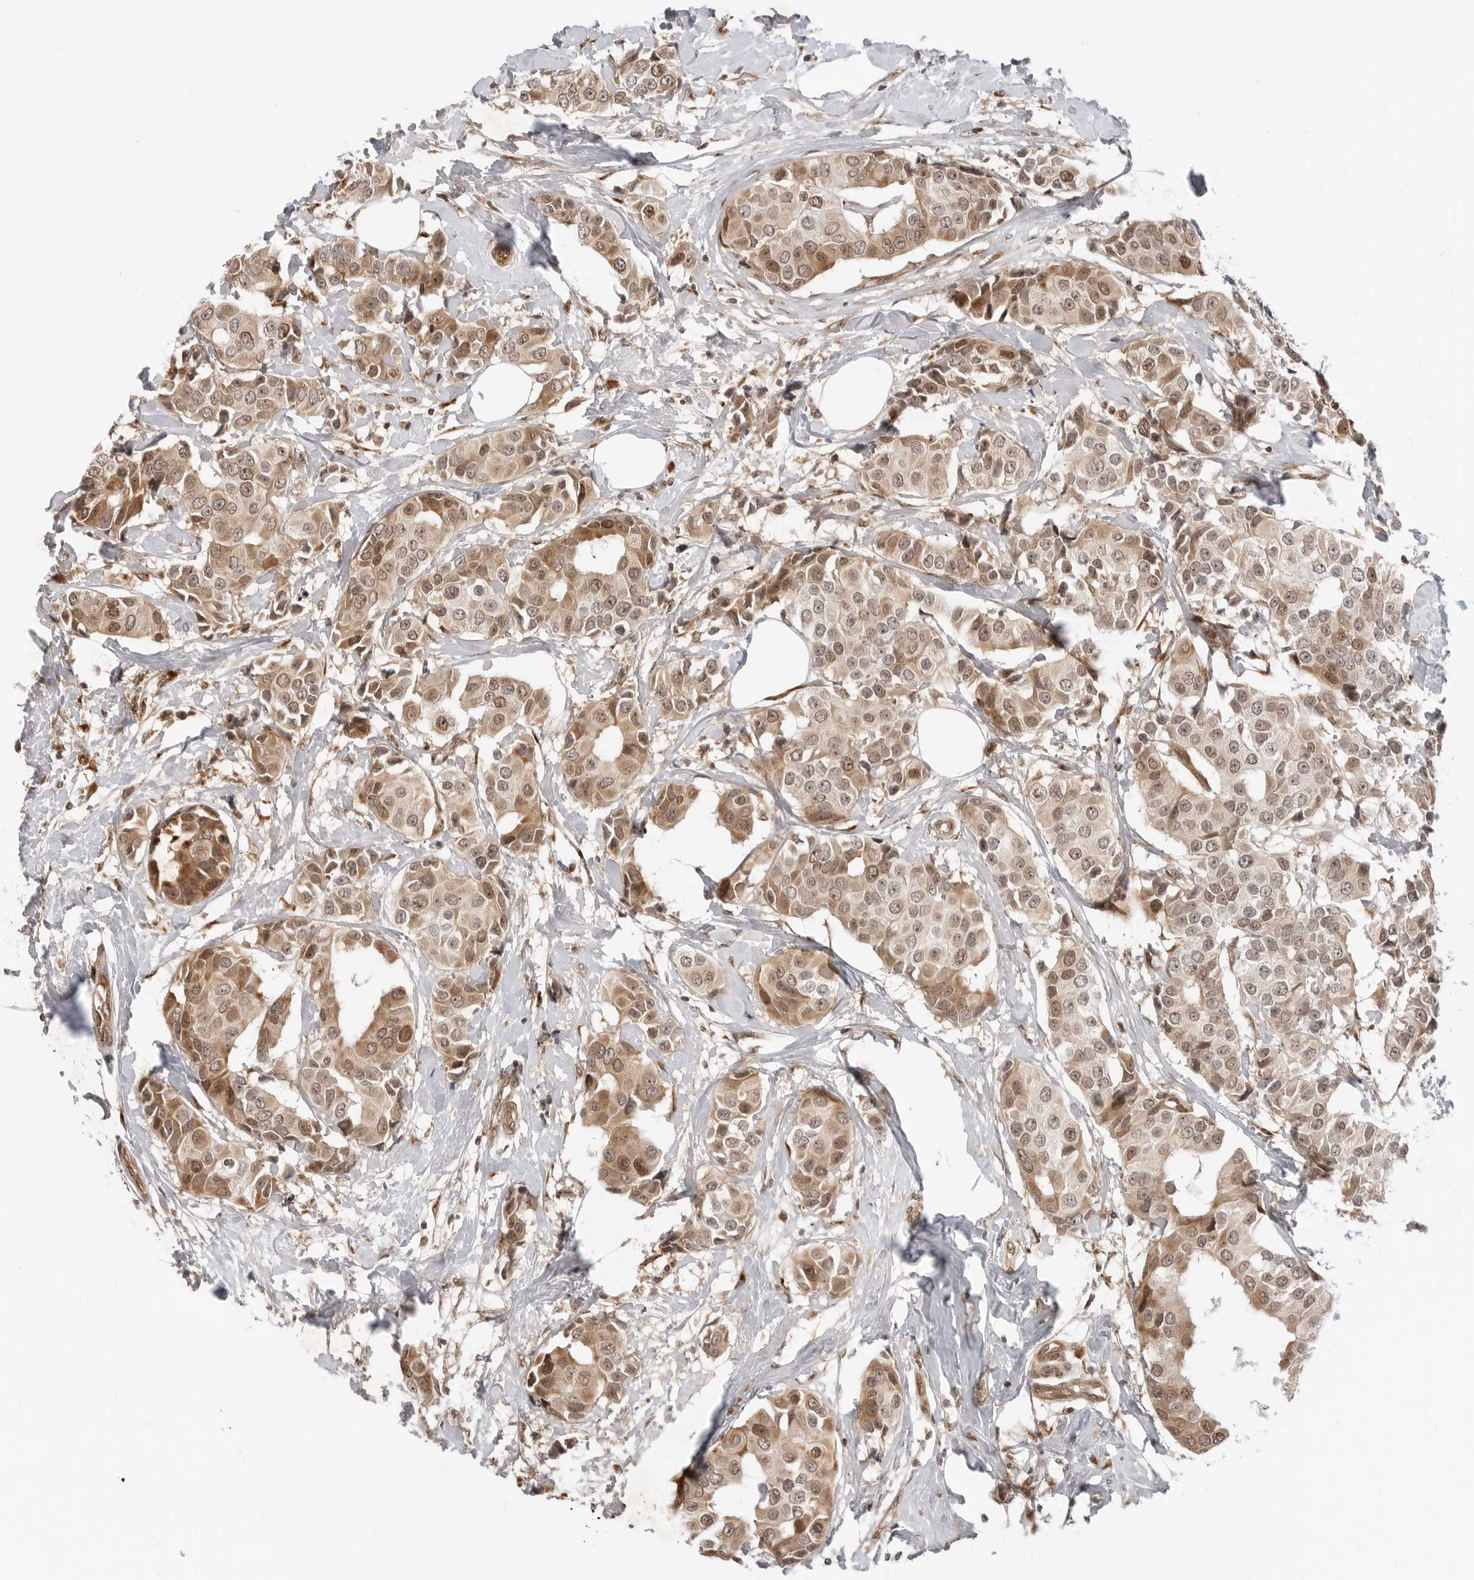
{"staining": {"intensity": "moderate", "quantity": ">75%", "location": "cytoplasmic/membranous,nuclear"}, "tissue": "breast cancer", "cell_type": "Tumor cells", "image_type": "cancer", "snomed": [{"axis": "morphology", "description": "Normal tissue, NOS"}, {"axis": "morphology", "description": "Duct carcinoma"}, {"axis": "topography", "description": "Breast"}], "caption": "Moderate cytoplasmic/membranous and nuclear protein expression is appreciated in about >75% of tumor cells in breast intraductal carcinoma.", "gene": "TIPRL", "patient": {"sex": "female", "age": 39}}